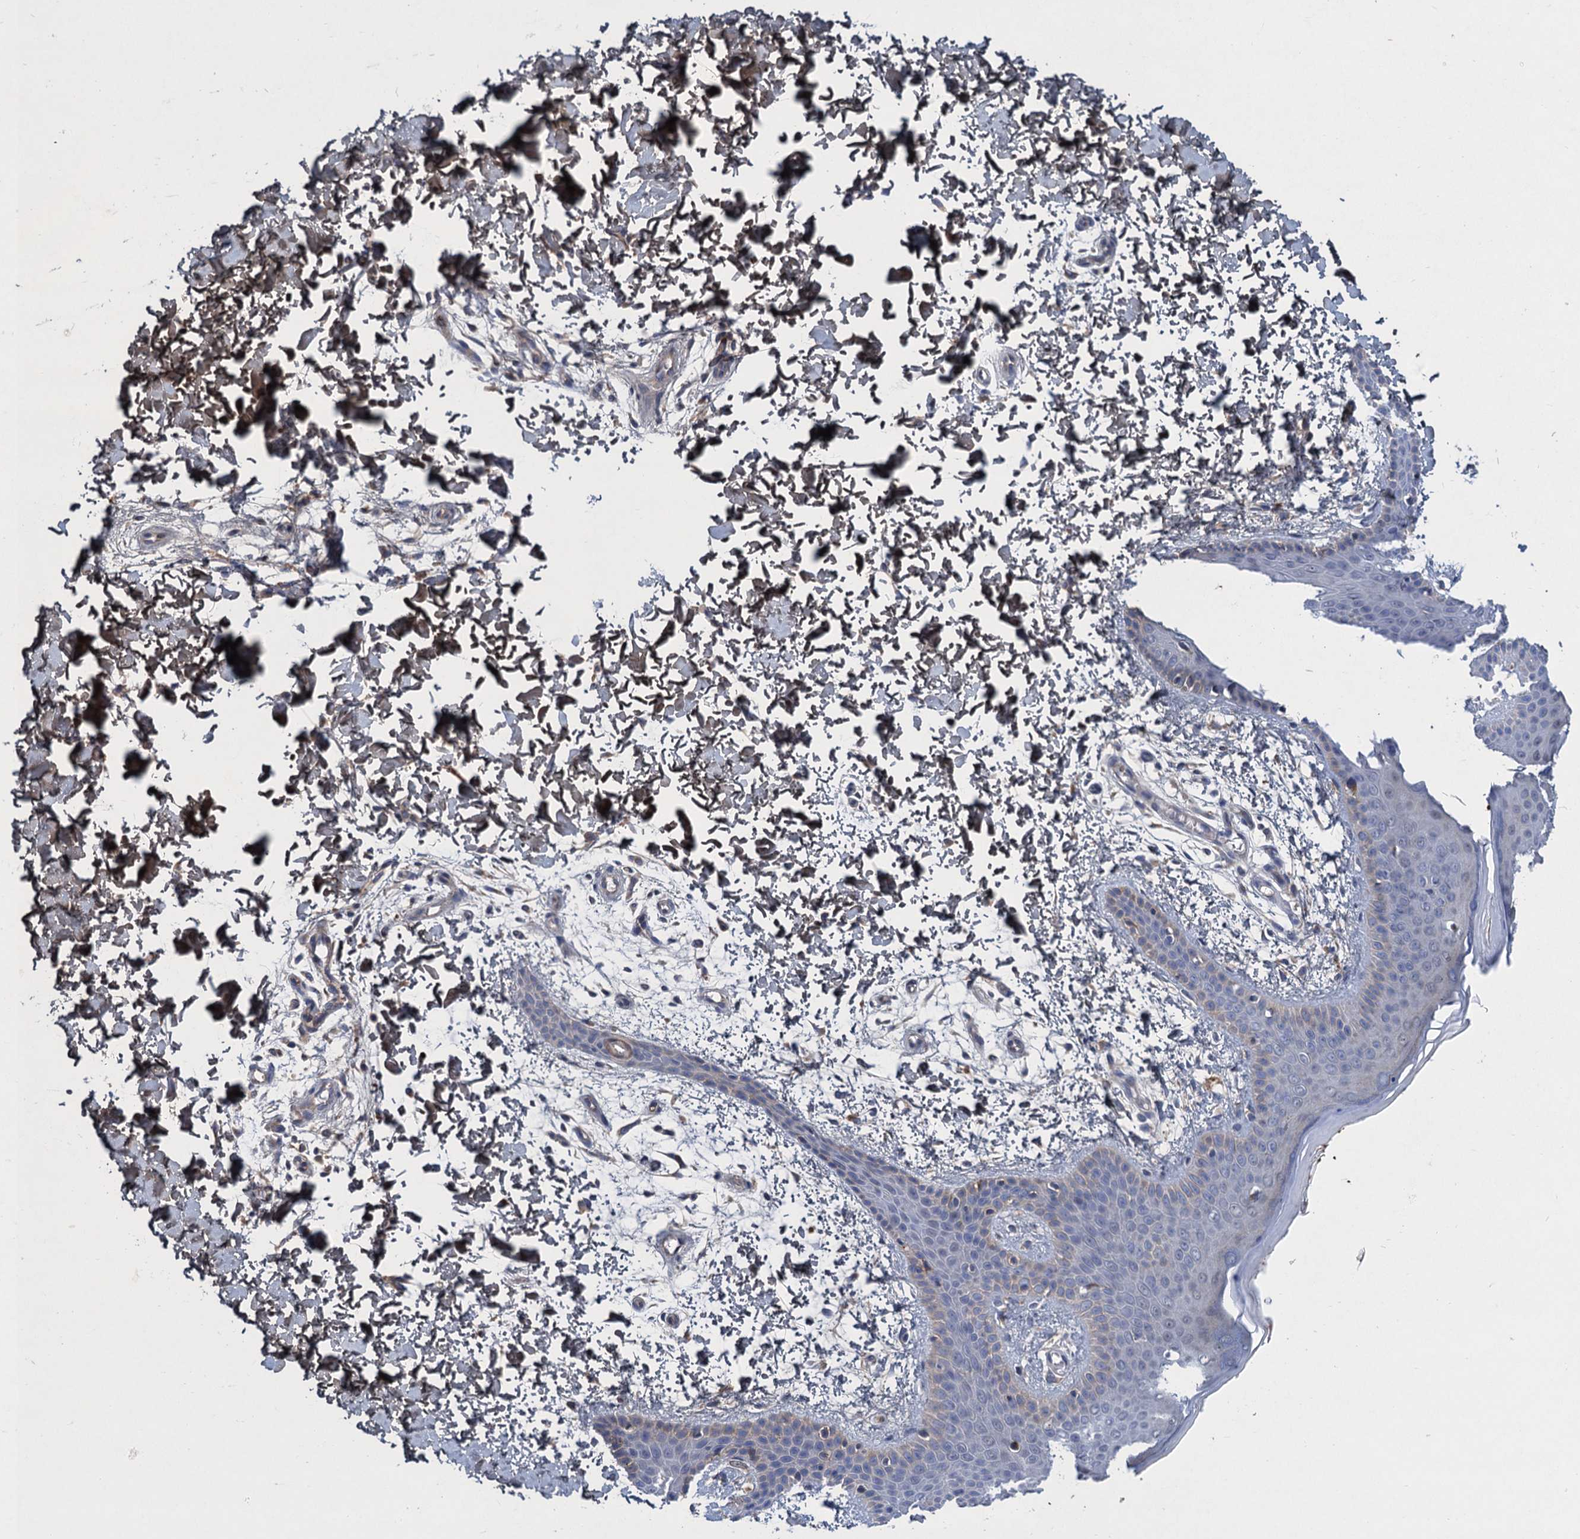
{"staining": {"intensity": "negative", "quantity": "none", "location": "none"}, "tissue": "skin", "cell_type": "Fibroblasts", "image_type": "normal", "snomed": [{"axis": "morphology", "description": "Normal tissue, NOS"}, {"axis": "topography", "description": "Skin"}], "caption": "An immunohistochemistry histopathology image of benign skin is shown. There is no staining in fibroblasts of skin. (Stains: DAB (3,3'-diaminobenzidine) immunohistochemistry (IHC) with hematoxylin counter stain, Microscopy: brightfield microscopy at high magnification).", "gene": "TRAF7", "patient": {"sex": "male", "age": 36}}